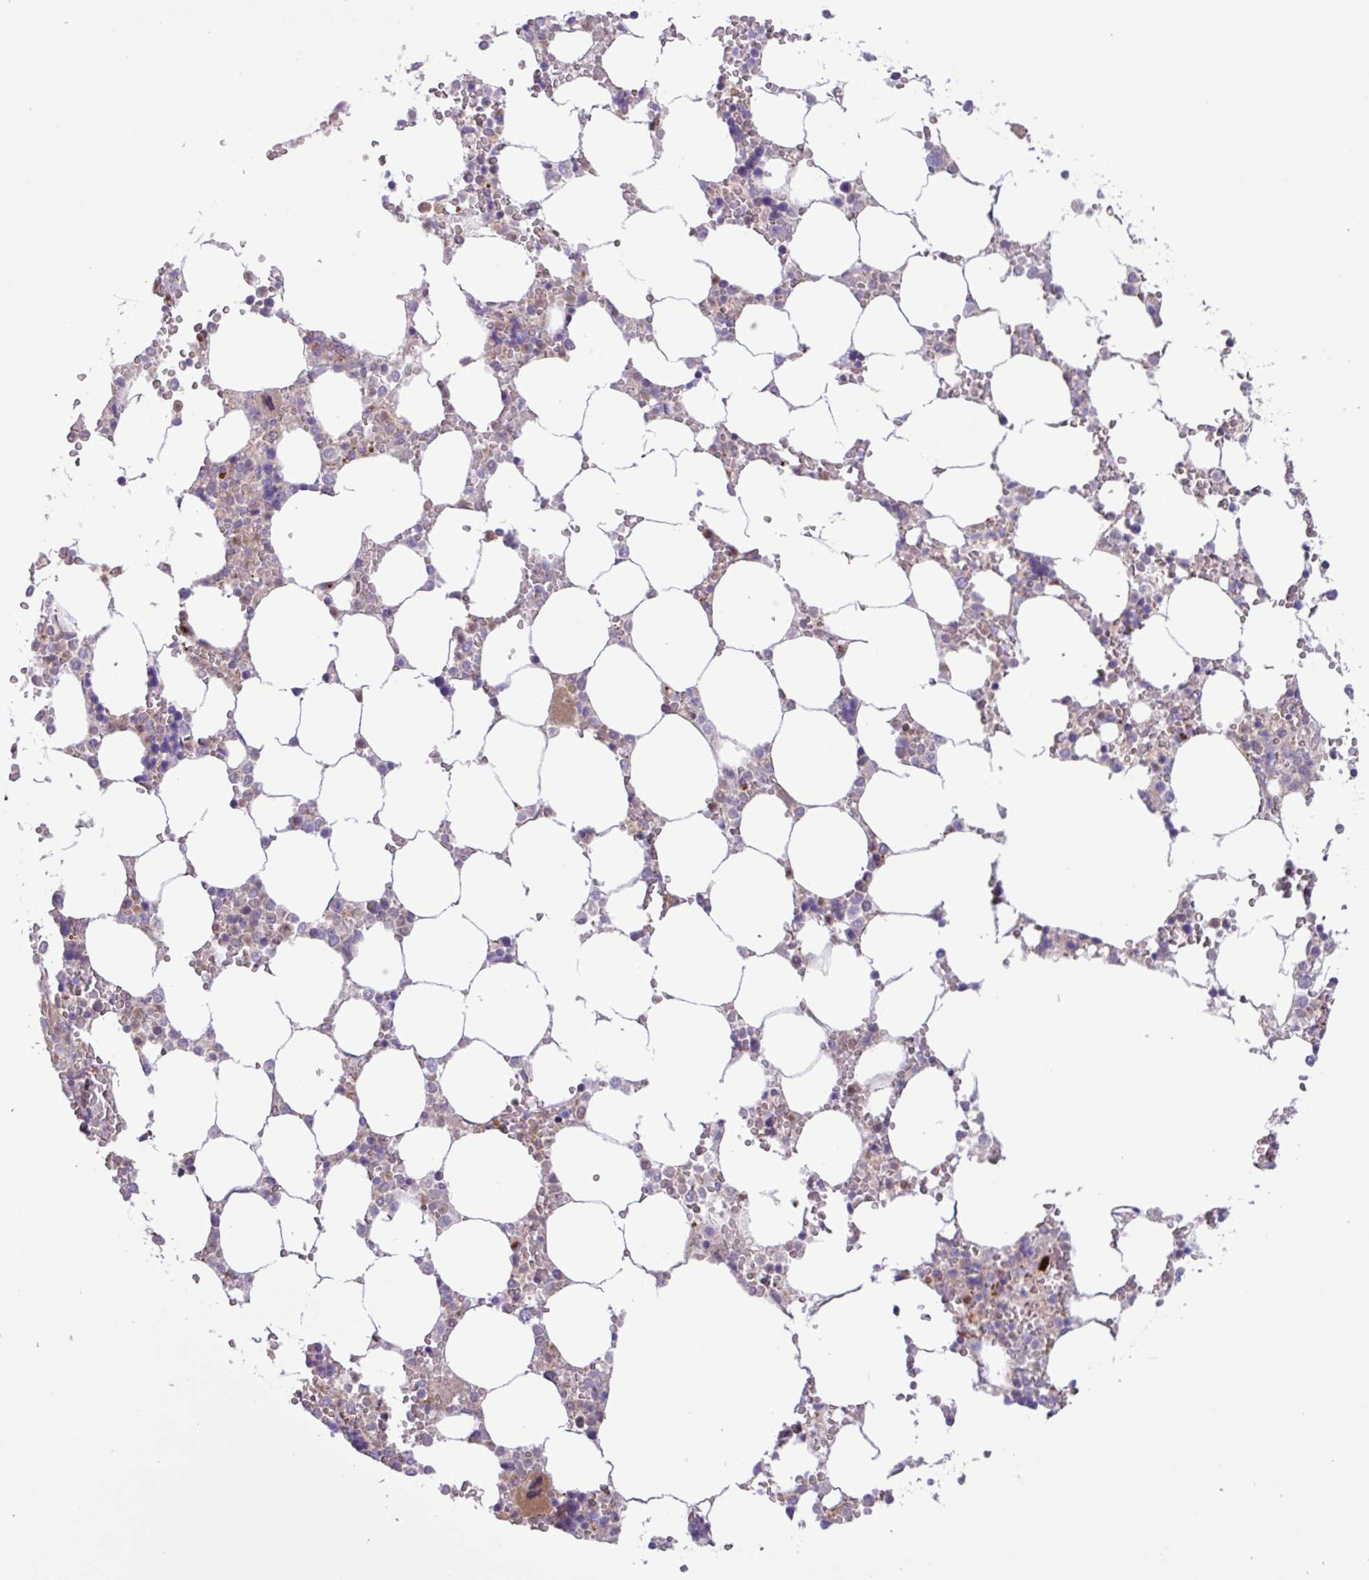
{"staining": {"intensity": "moderate", "quantity": "25%-75%", "location": "cytoplasmic/membranous"}, "tissue": "bone marrow", "cell_type": "Hematopoietic cells", "image_type": "normal", "snomed": [{"axis": "morphology", "description": "Normal tissue, NOS"}, {"axis": "topography", "description": "Bone marrow"}], "caption": "A brown stain labels moderate cytoplasmic/membranous staining of a protein in hematopoietic cells of benign human bone marrow.", "gene": "RAB19", "patient": {"sex": "male", "age": 64}}